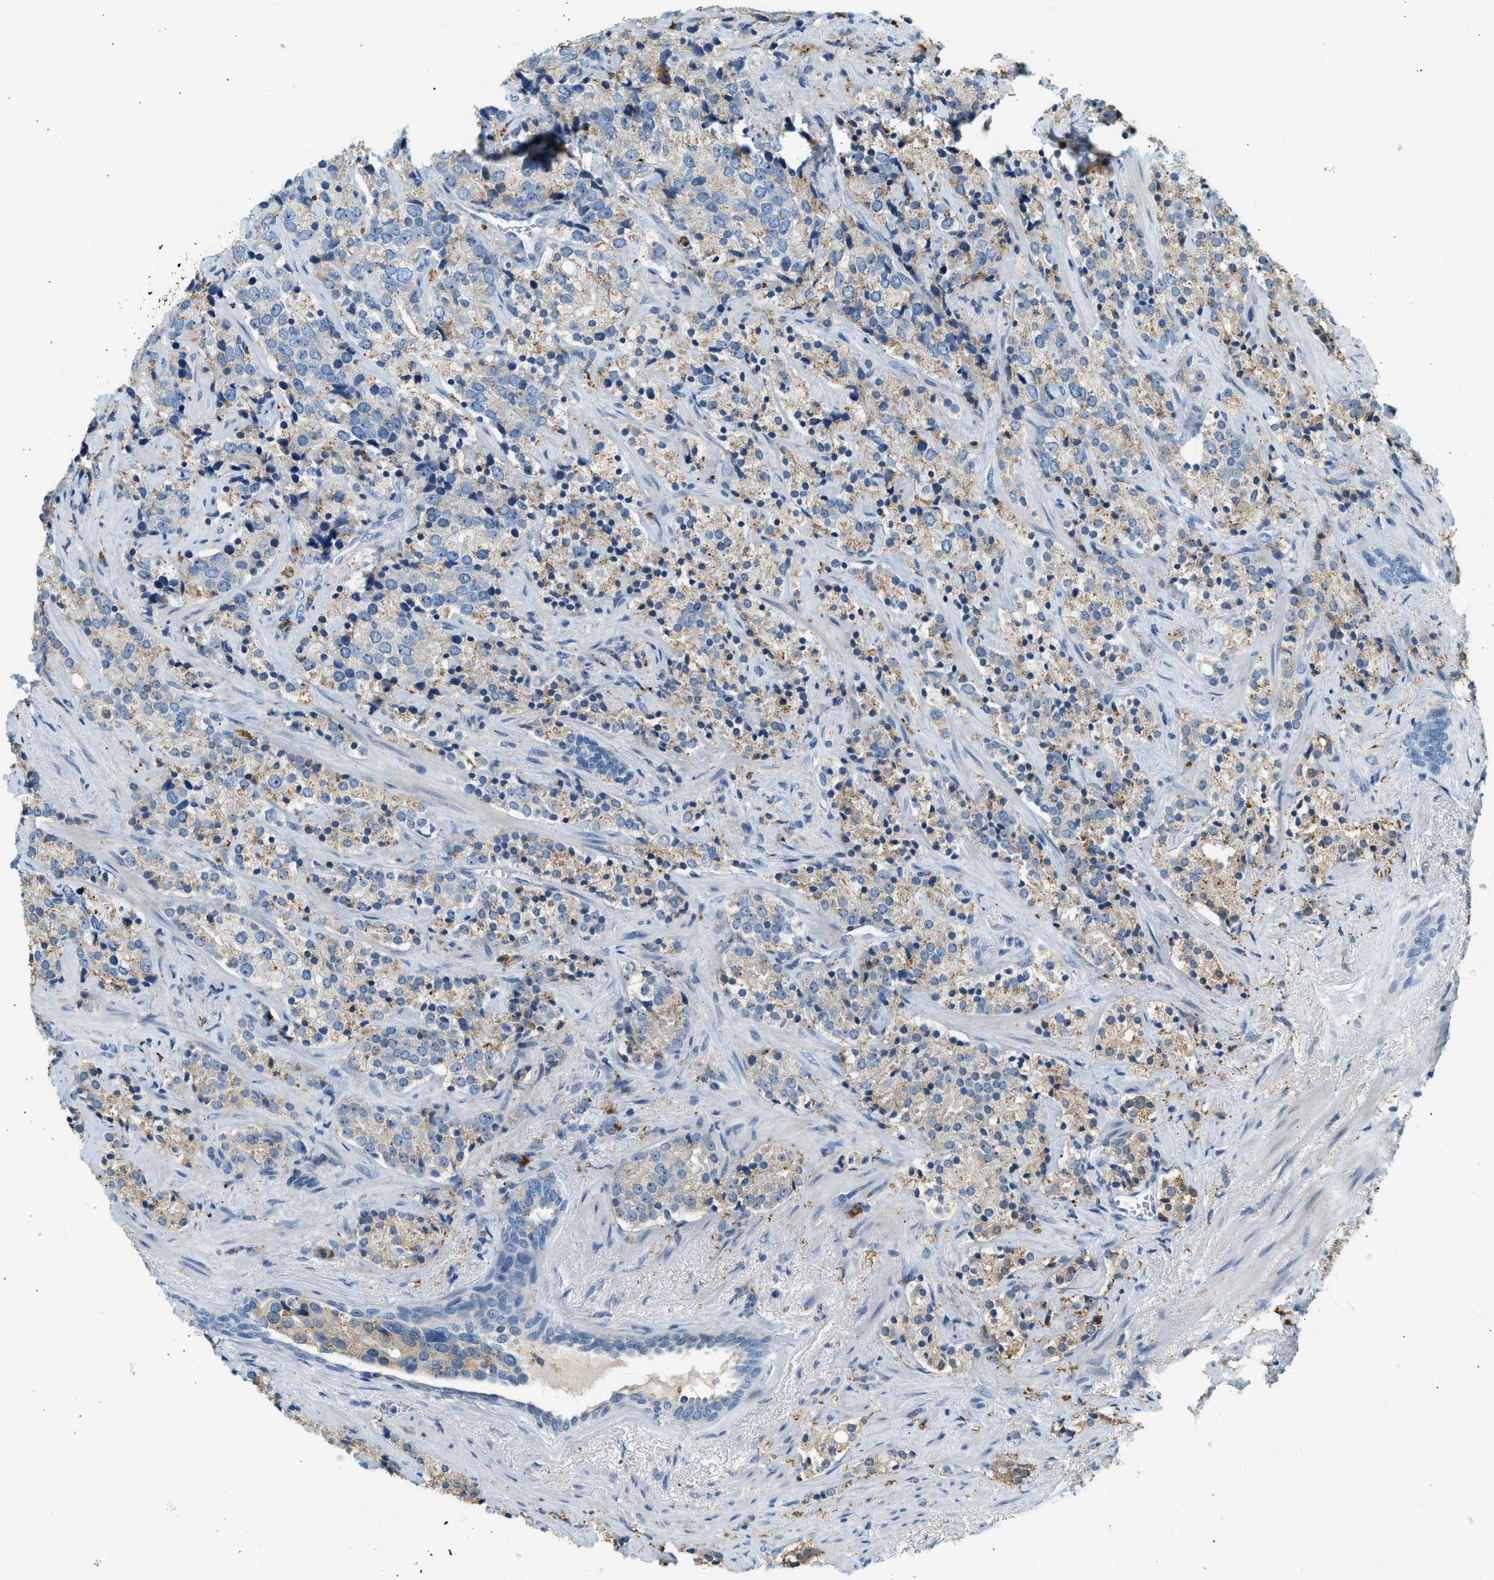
{"staining": {"intensity": "moderate", "quantity": ">75%", "location": "cytoplasmic/membranous"}, "tissue": "prostate cancer", "cell_type": "Tumor cells", "image_type": "cancer", "snomed": [{"axis": "morphology", "description": "Adenocarcinoma, High grade"}, {"axis": "topography", "description": "Prostate"}], "caption": "Tumor cells exhibit medium levels of moderate cytoplasmic/membranous expression in approximately >75% of cells in human prostate cancer.", "gene": "CTSB", "patient": {"sex": "male", "age": 71}}